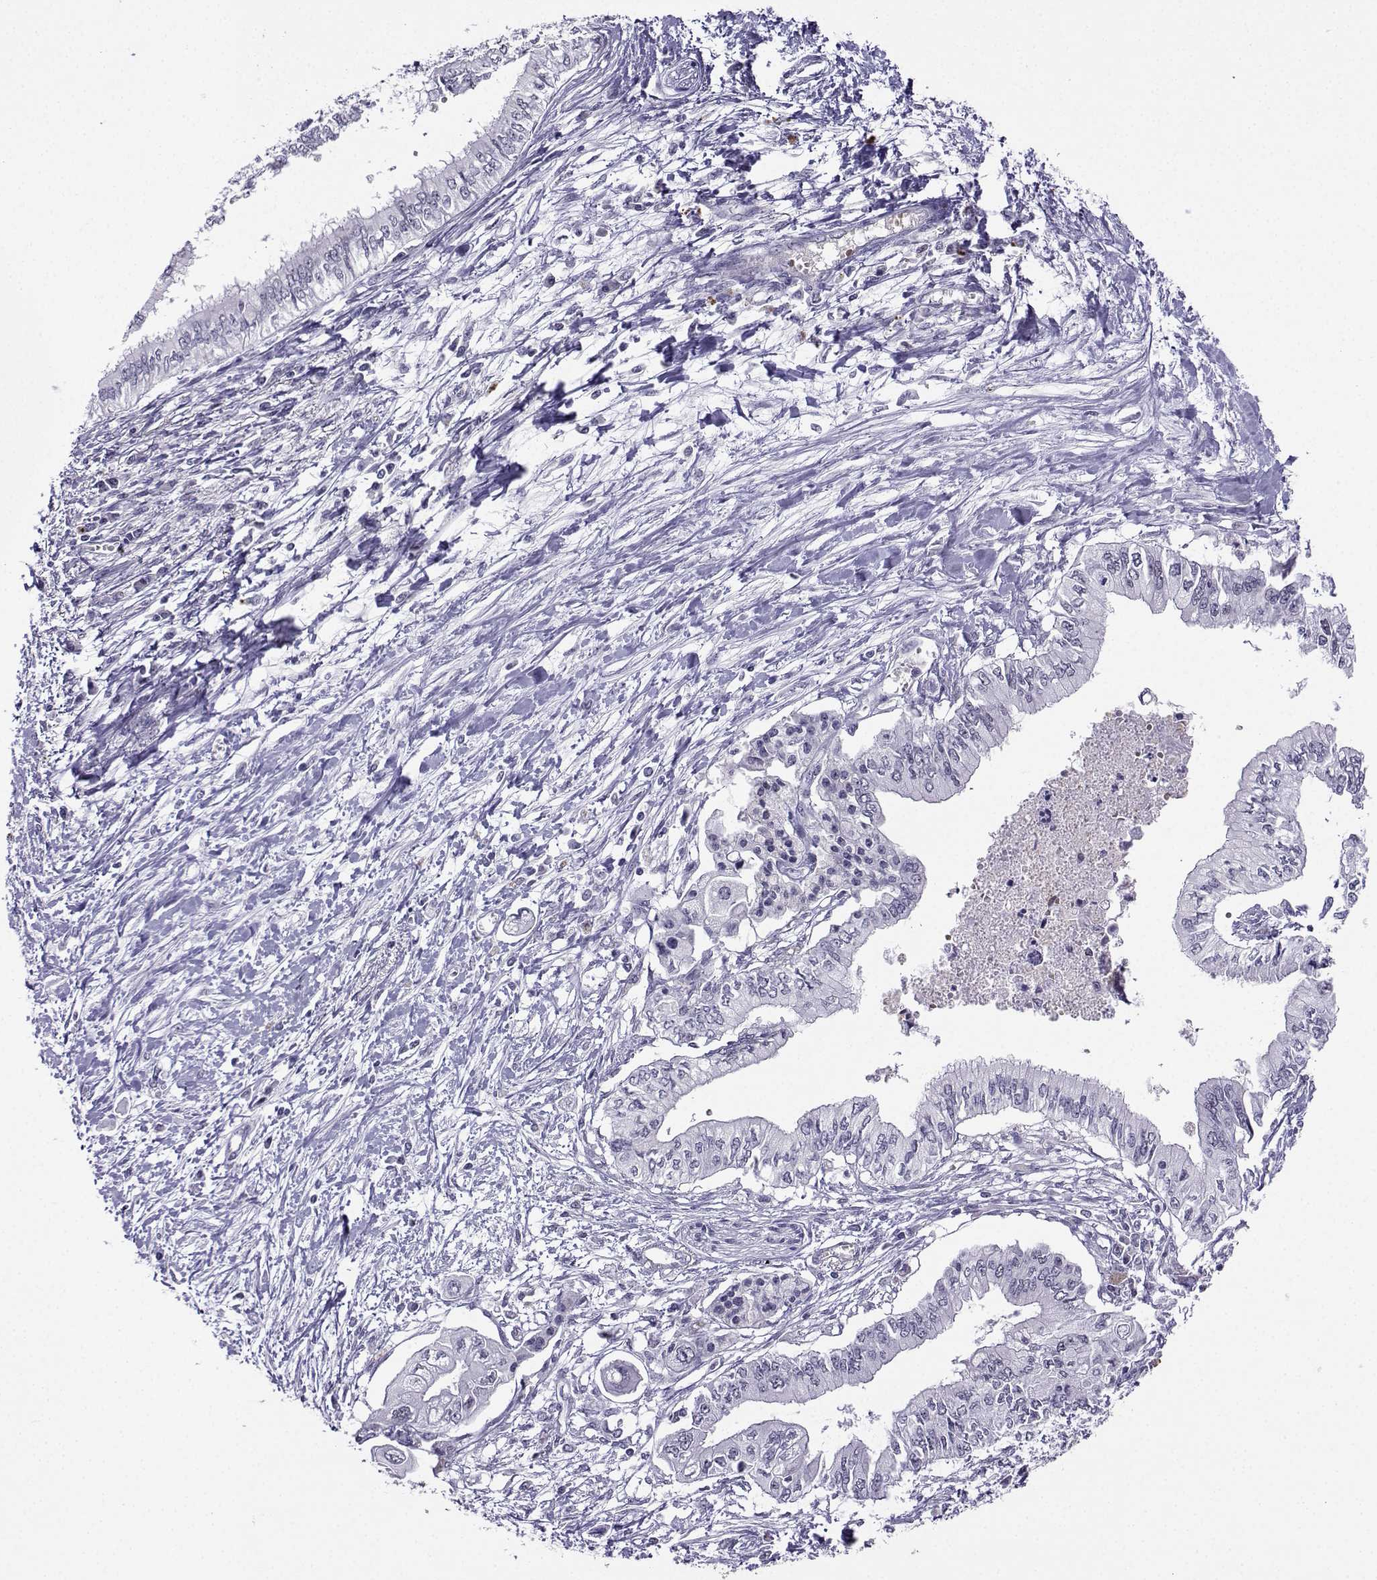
{"staining": {"intensity": "negative", "quantity": "none", "location": "none"}, "tissue": "pancreatic cancer", "cell_type": "Tumor cells", "image_type": "cancer", "snomed": [{"axis": "morphology", "description": "Adenocarcinoma, NOS"}, {"axis": "topography", "description": "Pancreas"}], "caption": "This is an immunohistochemistry histopathology image of human pancreatic adenocarcinoma. There is no staining in tumor cells.", "gene": "LRFN2", "patient": {"sex": "female", "age": 61}}